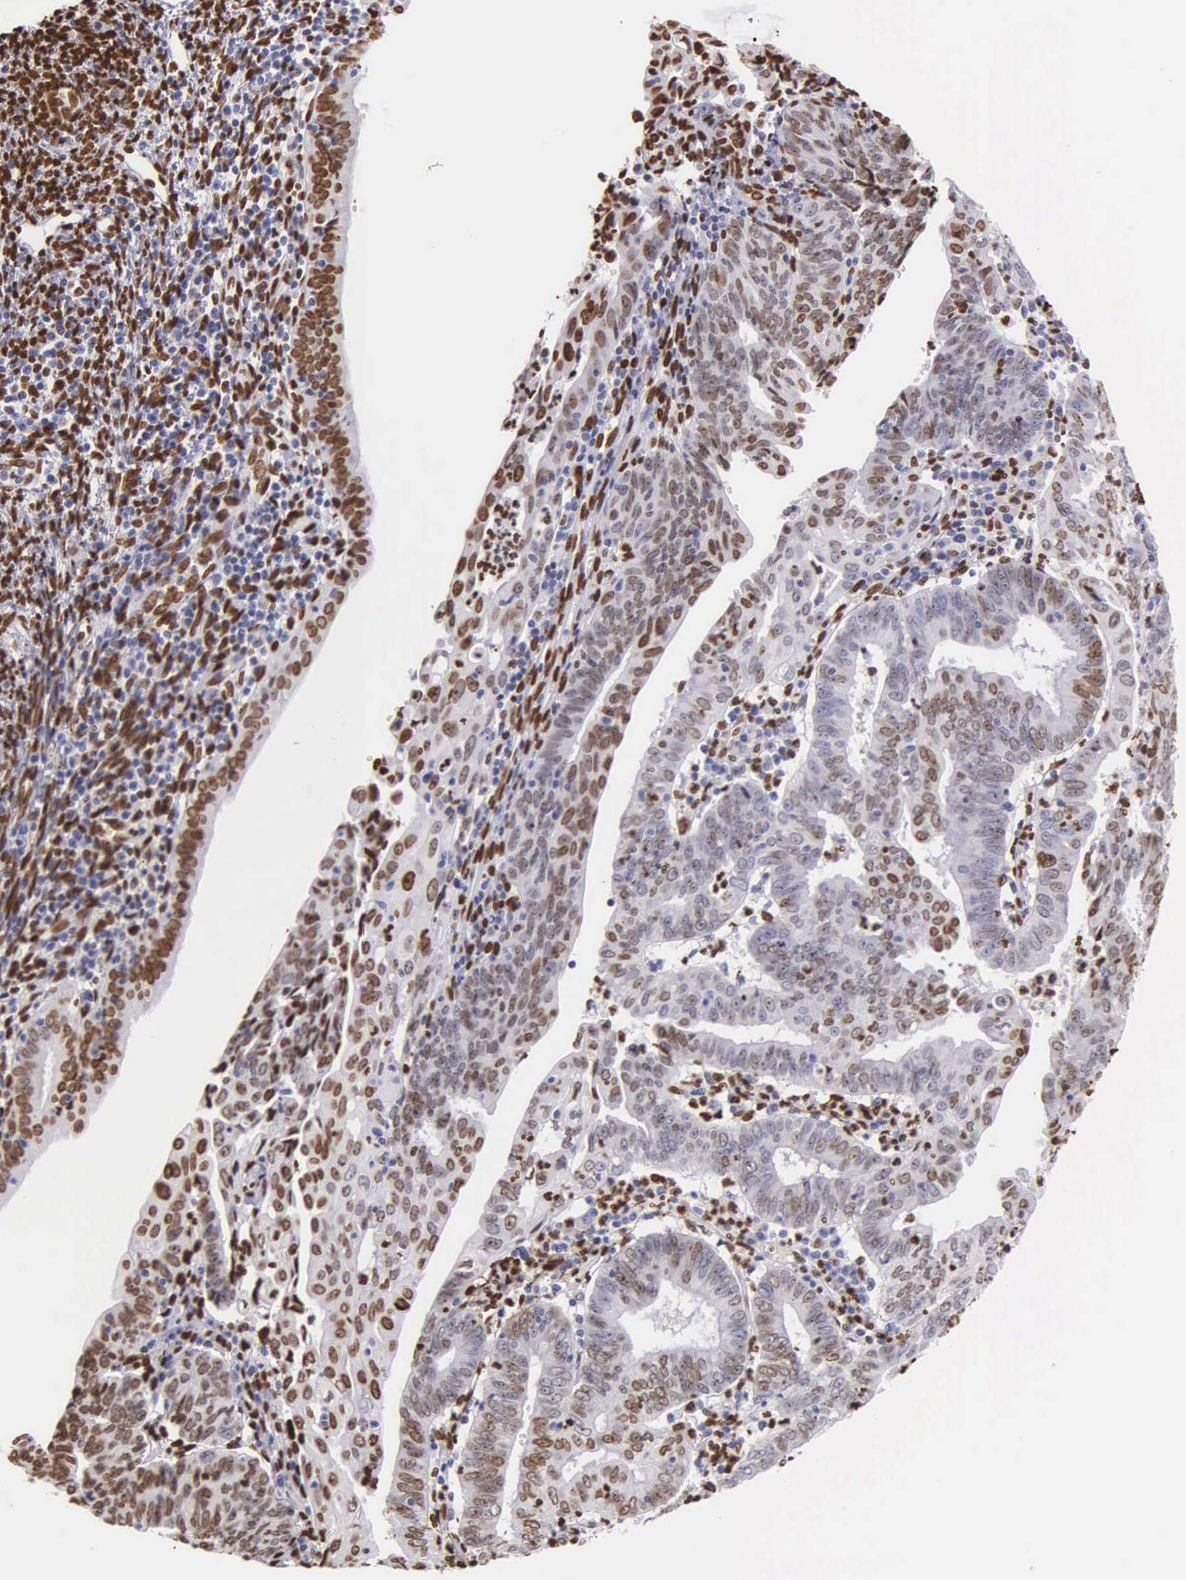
{"staining": {"intensity": "moderate", "quantity": ">75%", "location": "nuclear"}, "tissue": "endometrial cancer", "cell_type": "Tumor cells", "image_type": "cancer", "snomed": [{"axis": "morphology", "description": "Adenocarcinoma, NOS"}, {"axis": "topography", "description": "Endometrium"}], "caption": "Human adenocarcinoma (endometrial) stained with a brown dye exhibits moderate nuclear positive positivity in approximately >75% of tumor cells.", "gene": "H1-0", "patient": {"sex": "female", "age": 60}}